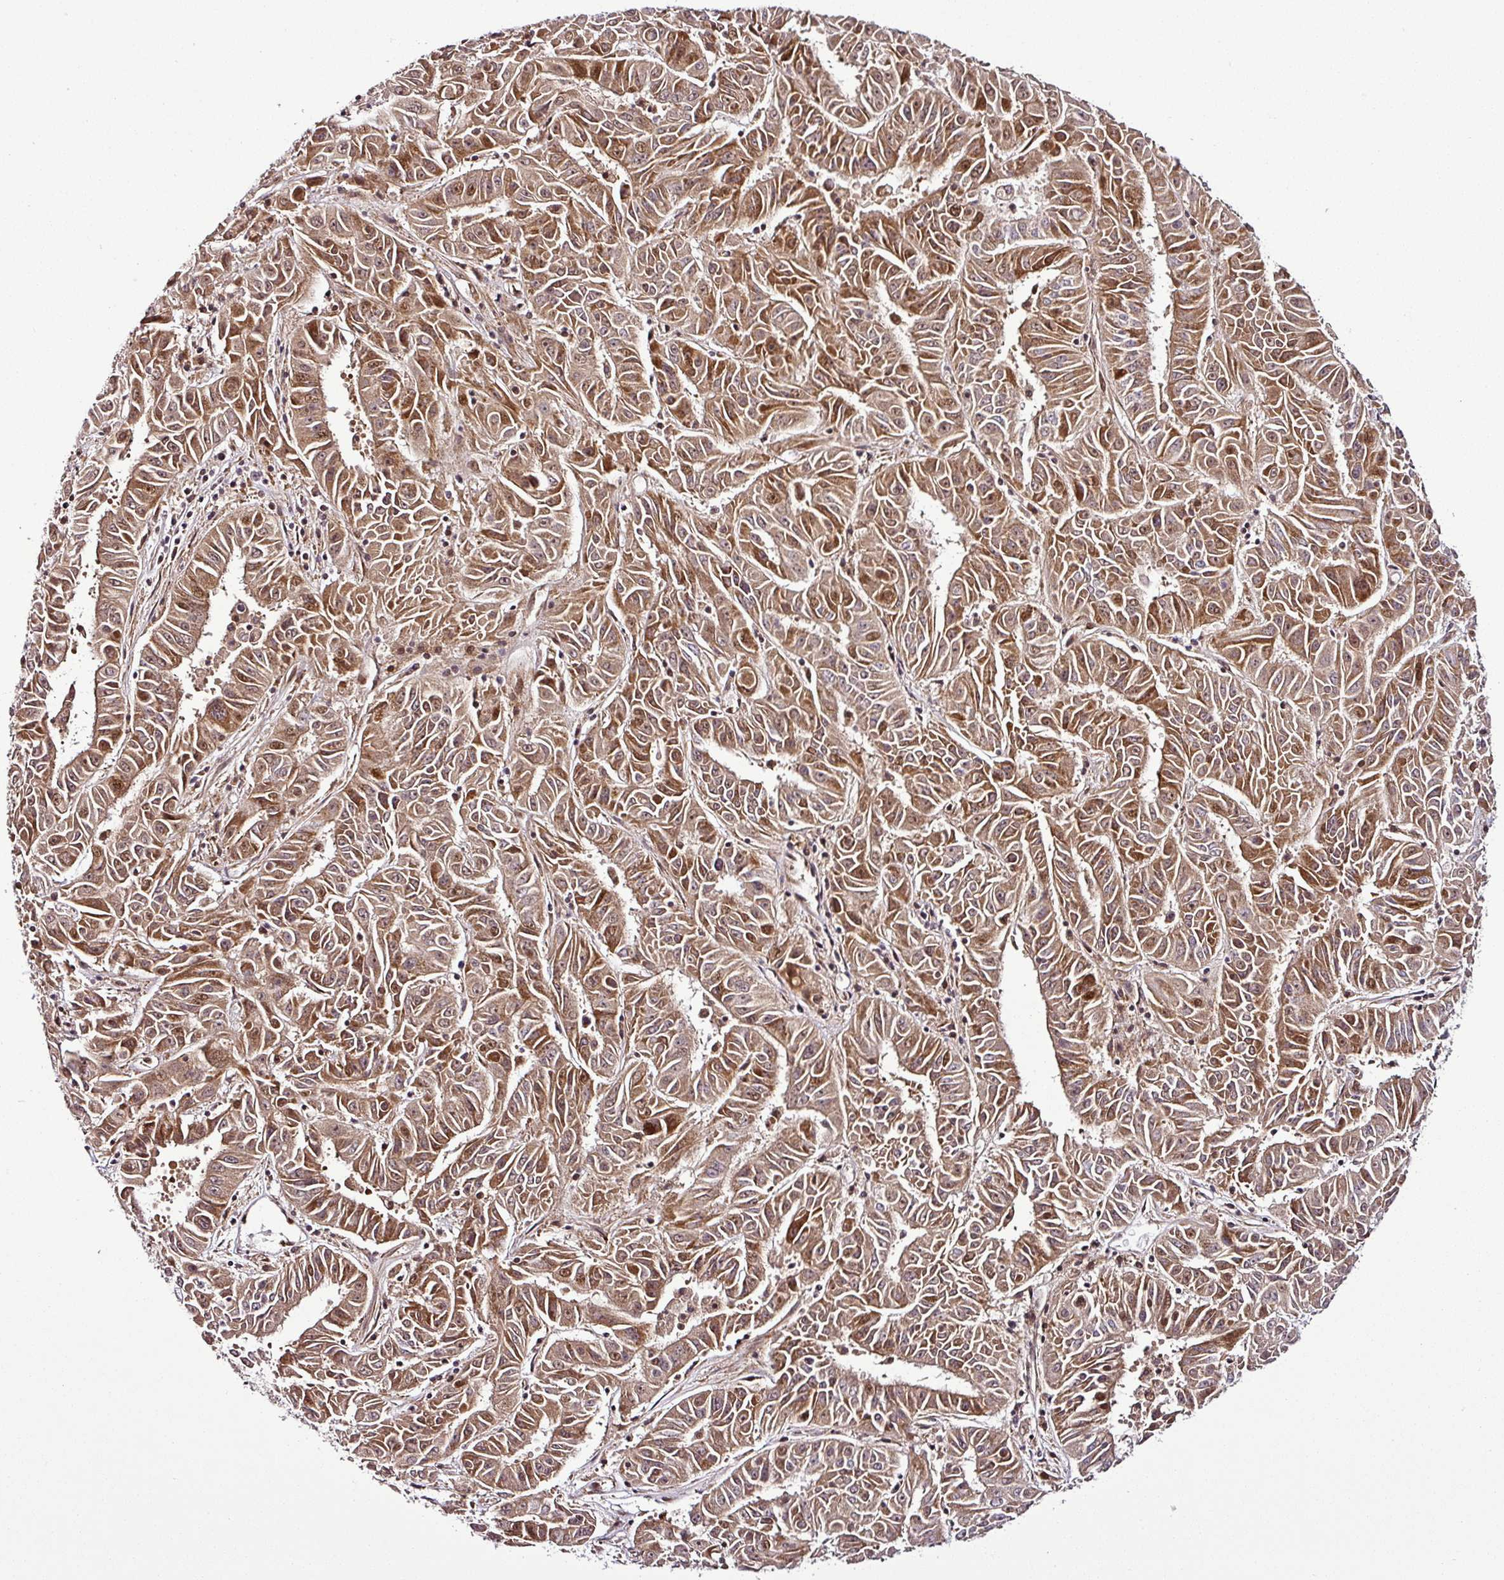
{"staining": {"intensity": "moderate", "quantity": ">75%", "location": "cytoplasmic/membranous,nuclear"}, "tissue": "pancreatic cancer", "cell_type": "Tumor cells", "image_type": "cancer", "snomed": [{"axis": "morphology", "description": "Adenocarcinoma, NOS"}, {"axis": "topography", "description": "Pancreas"}], "caption": "Protein expression analysis of pancreatic adenocarcinoma exhibits moderate cytoplasmic/membranous and nuclear staining in approximately >75% of tumor cells.", "gene": "COPRS", "patient": {"sex": "male", "age": 63}}